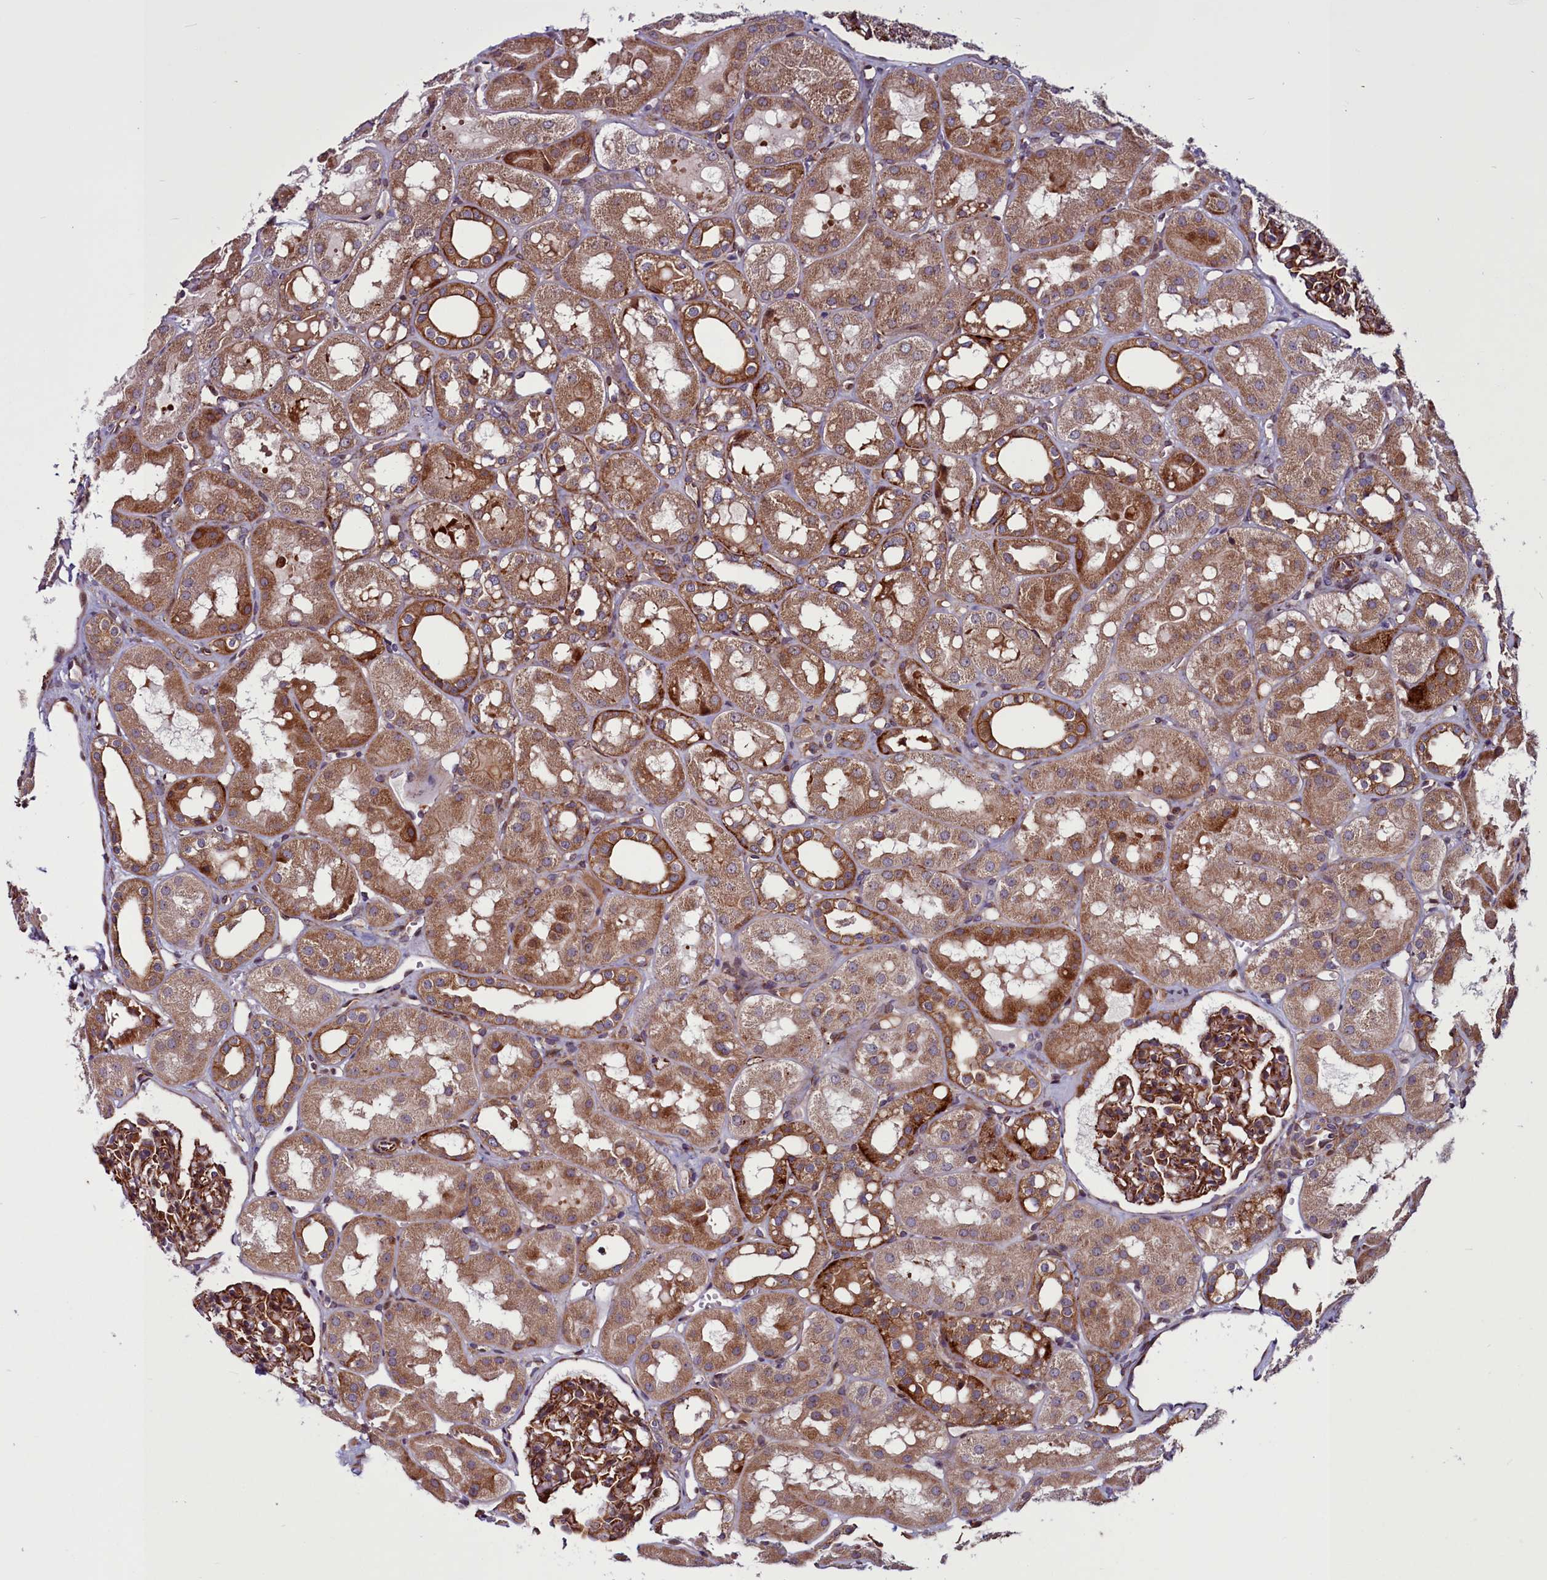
{"staining": {"intensity": "strong", "quantity": "25%-75%", "location": "cytoplasmic/membranous"}, "tissue": "kidney", "cell_type": "Cells in glomeruli", "image_type": "normal", "snomed": [{"axis": "morphology", "description": "Normal tissue, NOS"}, {"axis": "topography", "description": "Kidney"}], "caption": "This is an image of IHC staining of benign kidney, which shows strong staining in the cytoplasmic/membranous of cells in glomeruli.", "gene": "MCRIP1", "patient": {"sex": "male", "age": 16}}